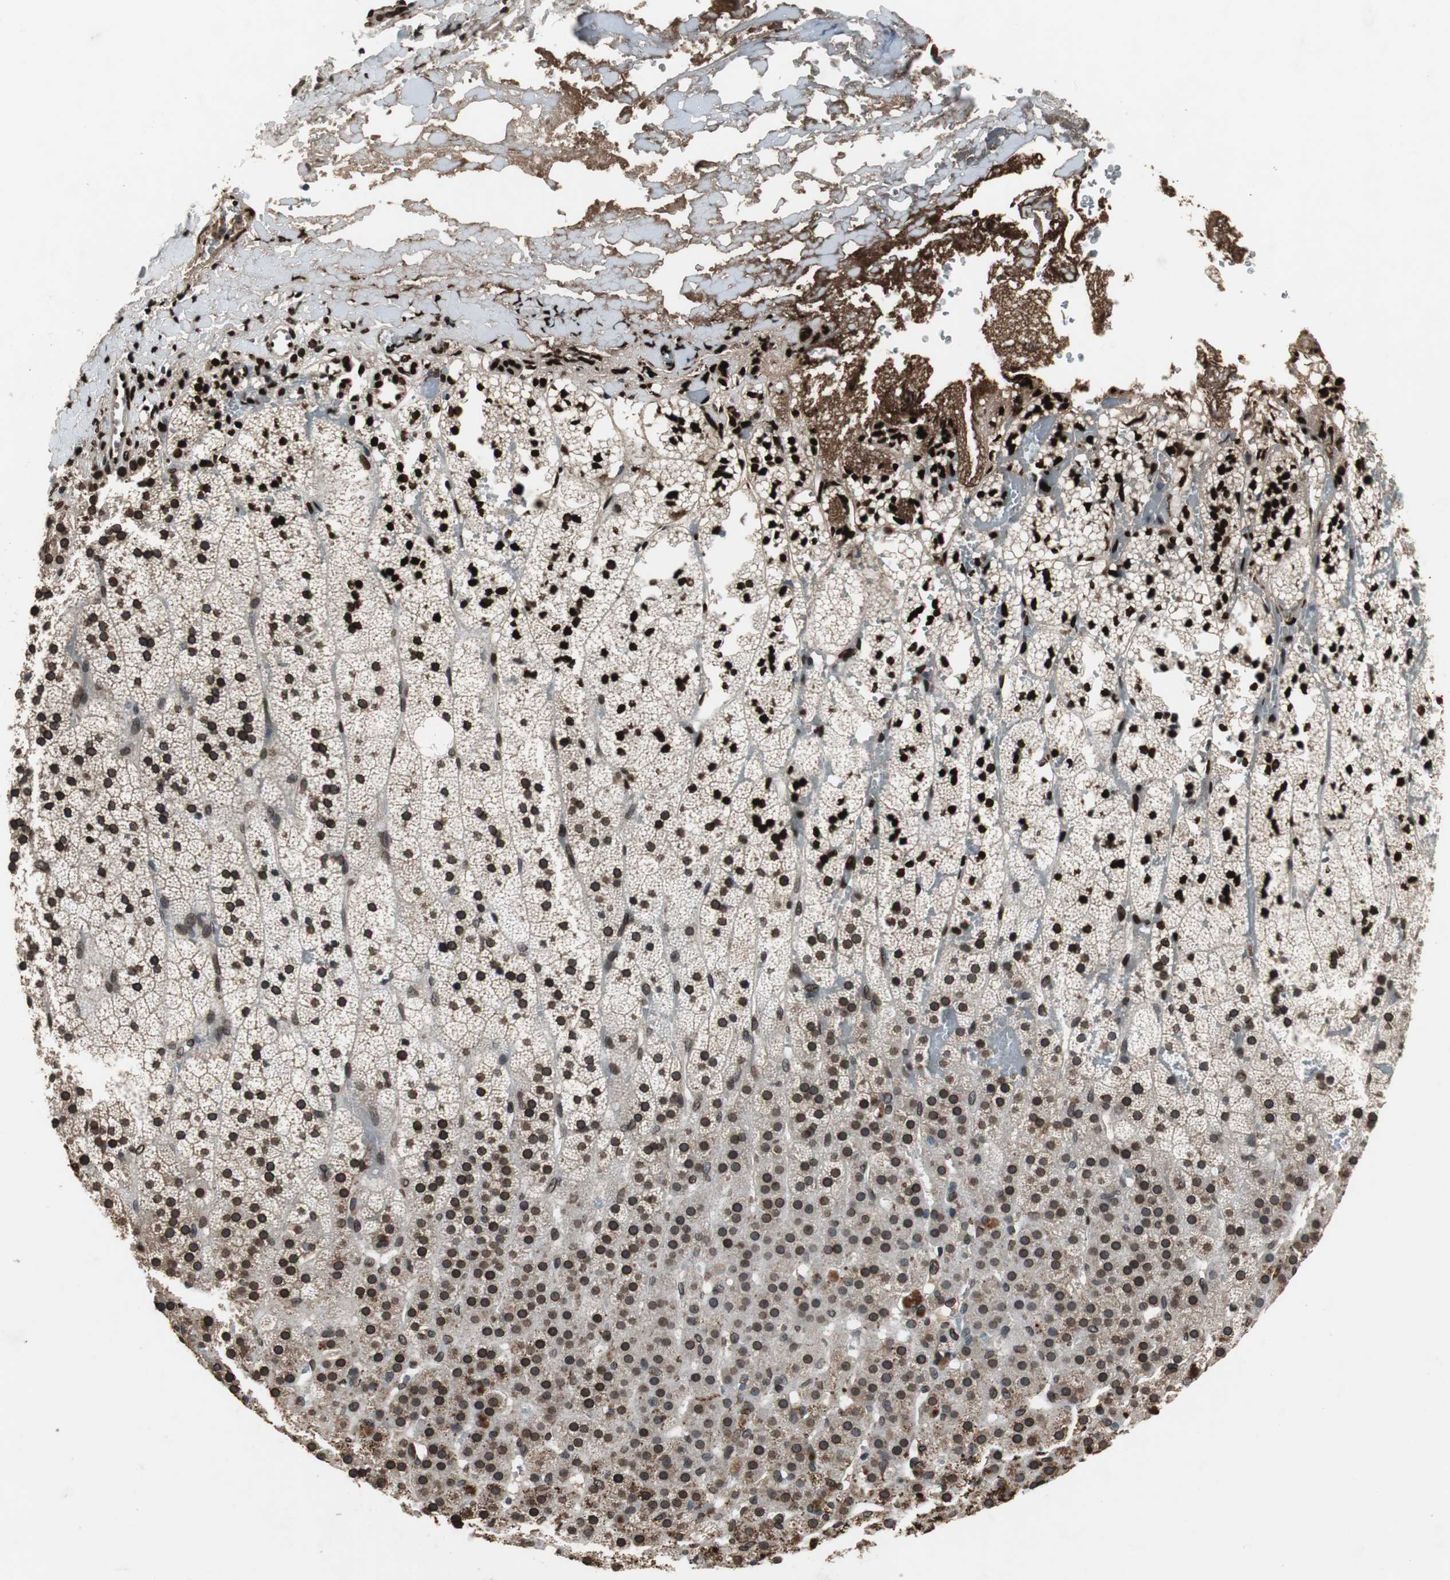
{"staining": {"intensity": "strong", "quantity": ">75%", "location": "cytoplasmic/membranous,nuclear"}, "tissue": "adrenal gland", "cell_type": "Glandular cells", "image_type": "normal", "snomed": [{"axis": "morphology", "description": "Normal tissue, NOS"}, {"axis": "topography", "description": "Adrenal gland"}], "caption": "Immunohistochemistry (IHC) (DAB (3,3'-diaminobenzidine)) staining of benign human adrenal gland demonstrates strong cytoplasmic/membranous,nuclear protein staining in approximately >75% of glandular cells. Nuclei are stained in blue.", "gene": "LMNA", "patient": {"sex": "male", "age": 35}}